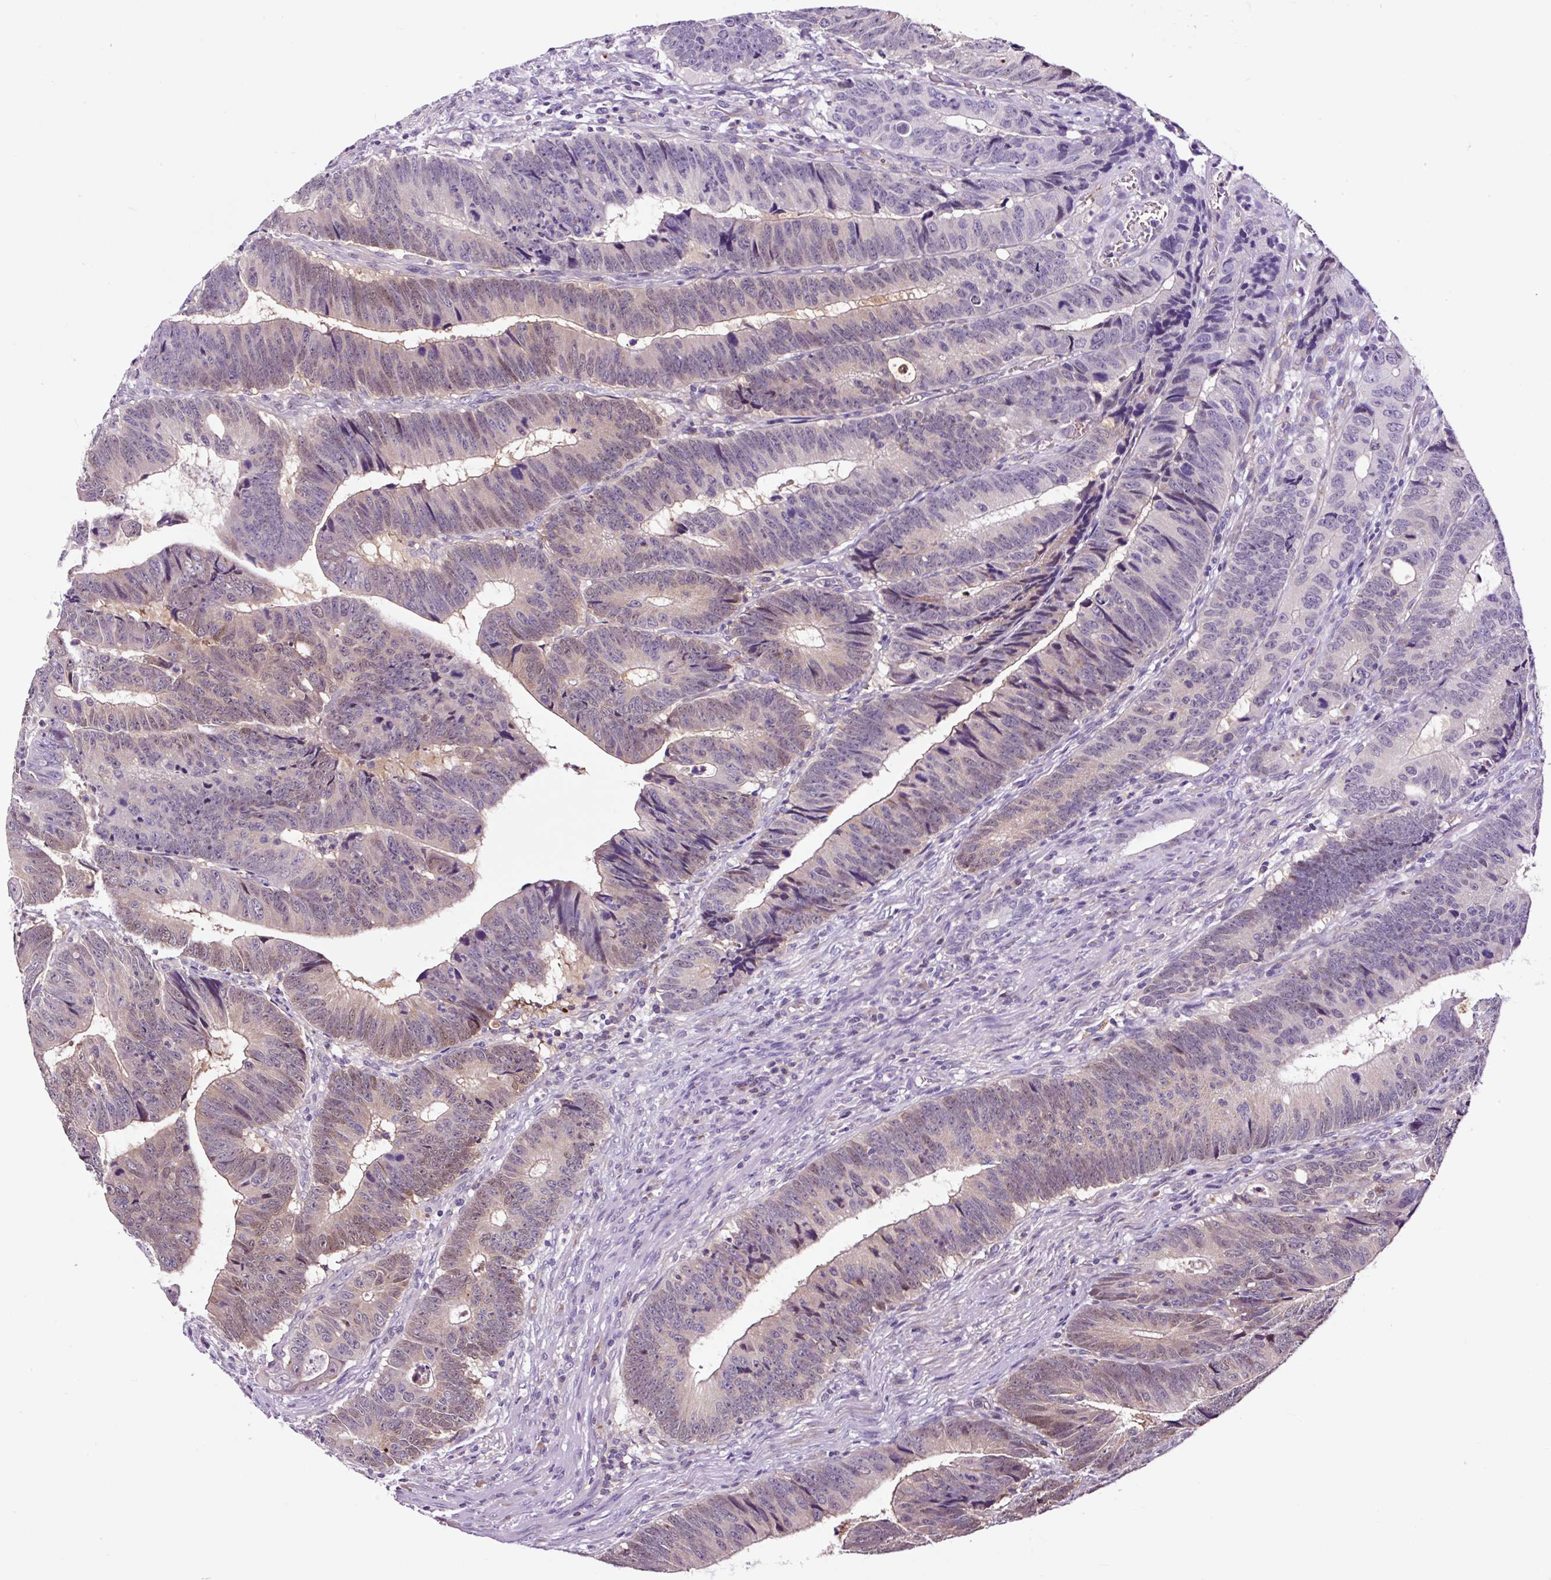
{"staining": {"intensity": "moderate", "quantity": "25%-75%", "location": "nuclear"}, "tissue": "colorectal cancer", "cell_type": "Tumor cells", "image_type": "cancer", "snomed": [{"axis": "morphology", "description": "Adenocarcinoma, NOS"}, {"axis": "topography", "description": "Colon"}], "caption": "About 25%-75% of tumor cells in human colorectal adenocarcinoma reveal moderate nuclear protein expression as visualized by brown immunohistochemical staining.", "gene": "TAFA3", "patient": {"sex": "male", "age": 62}}